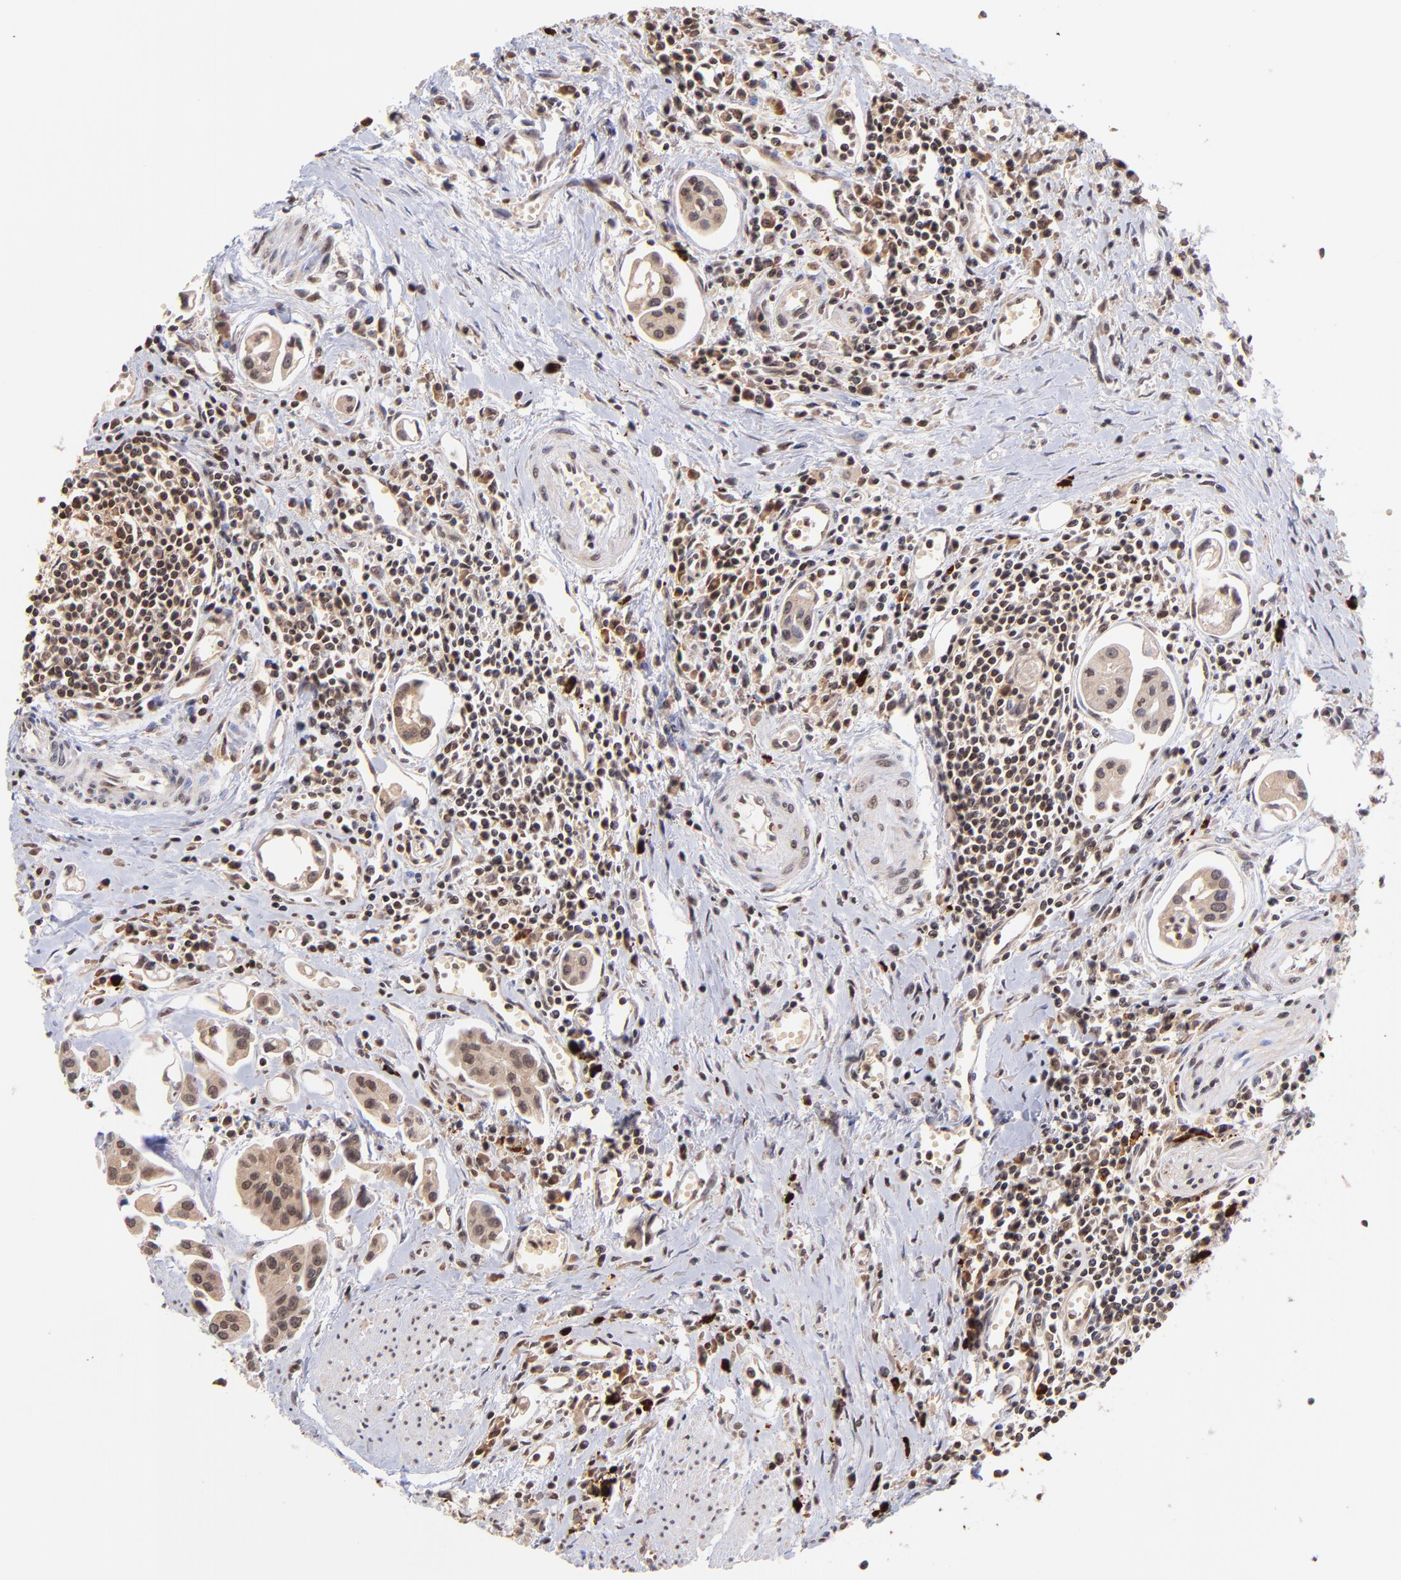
{"staining": {"intensity": "weak", "quantity": ">75%", "location": "cytoplasmic/membranous"}, "tissue": "urothelial cancer", "cell_type": "Tumor cells", "image_type": "cancer", "snomed": [{"axis": "morphology", "description": "Urothelial carcinoma, High grade"}, {"axis": "topography", "description": "Urinary bladder"}], "caption": "Weak cytoplasmic/membranous expression is seen in approximately >75% of tumor cells in high-grade urothelial carcinoma.", "gene": "WDR25", "patient": {"sex": "male", "age": 66}}